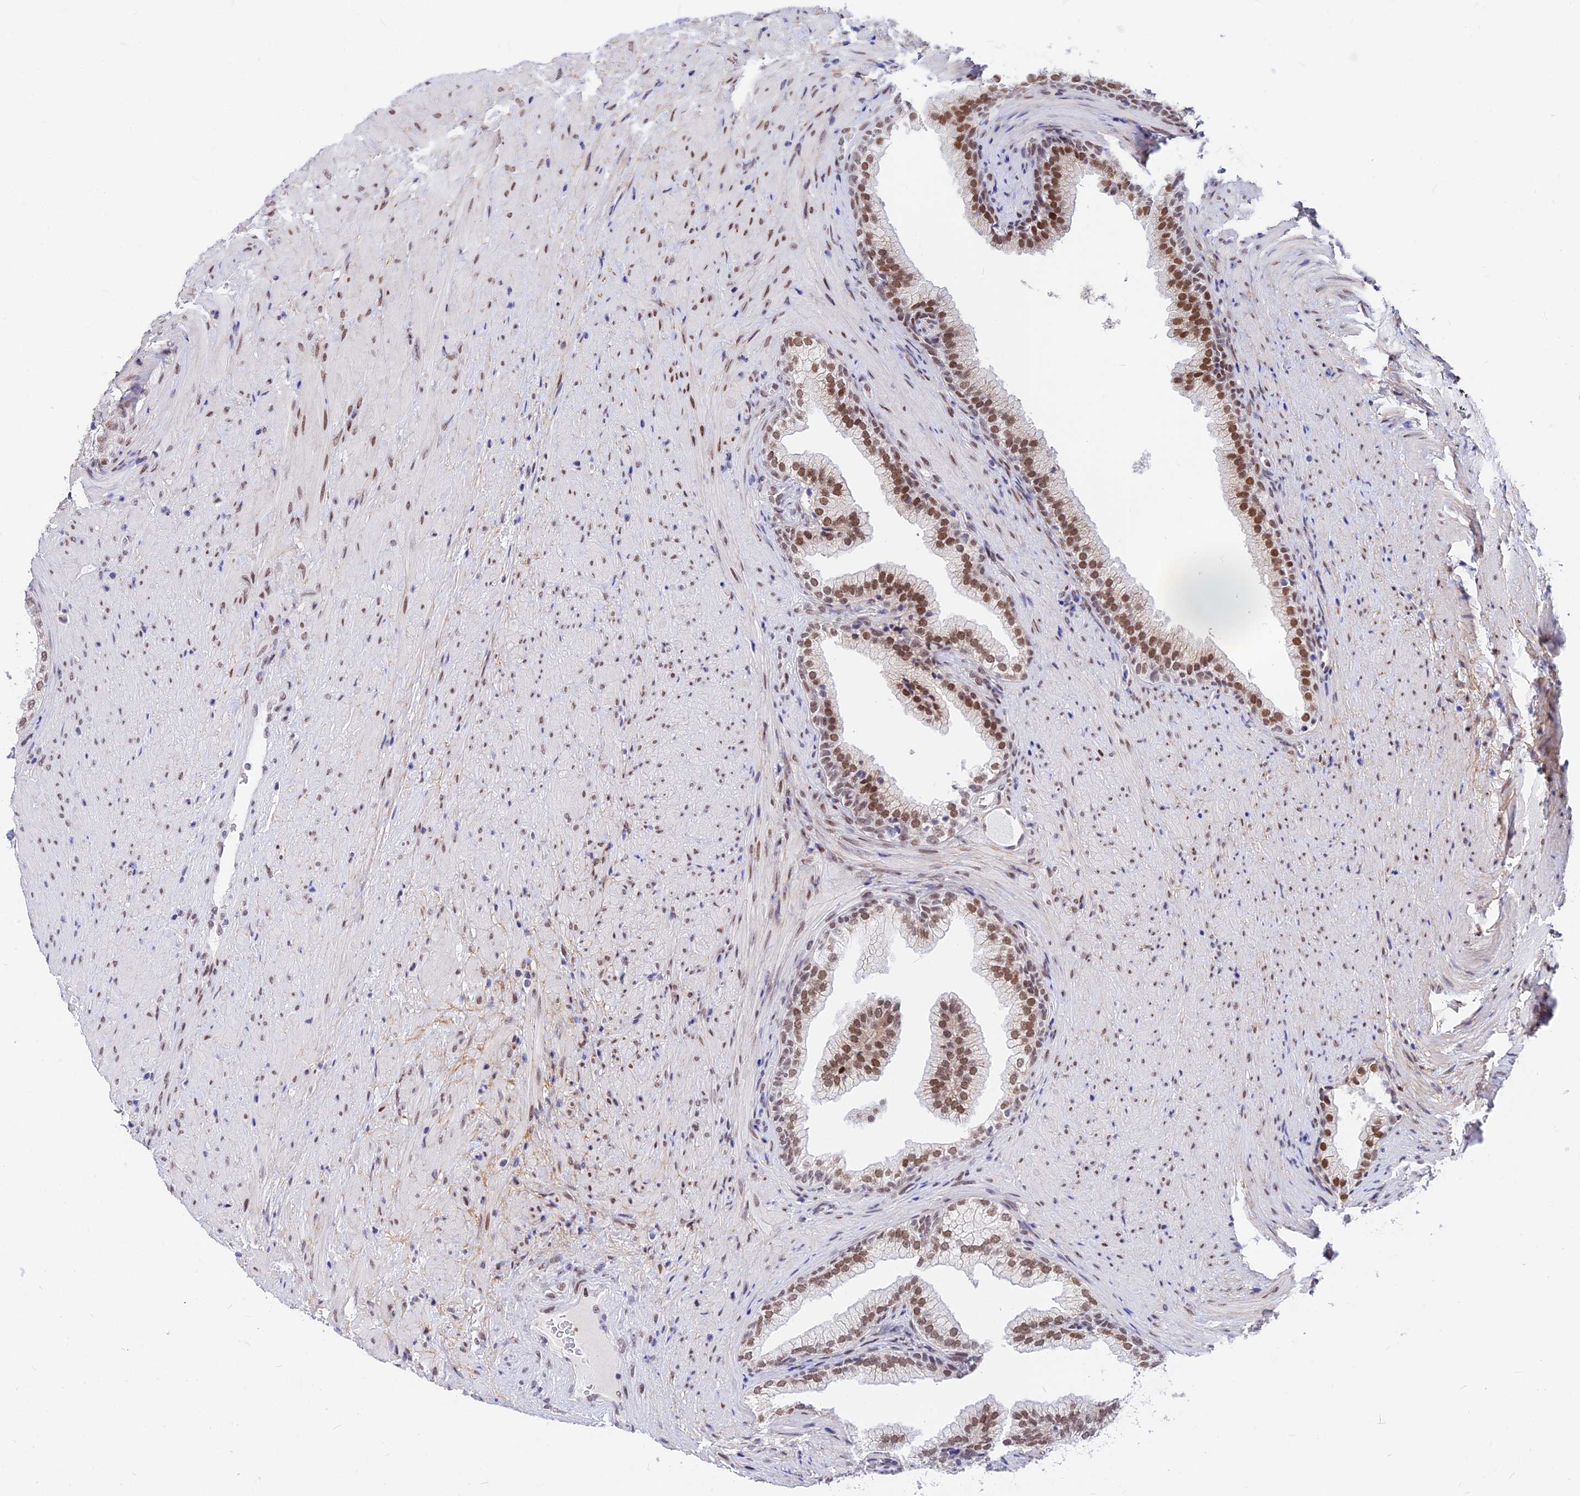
{"staining": {"intensity": "moderate", "quantity": ">75%", "location": "nuclear"}, "tissue": "prostate", "cell_type": "Glandular cells", "image_type": "normal", "snomed": [{"axis": "morphology", "description": "Normal tissue, NOS"}, {"axis": "topography", "description": "Prostate"}], "caption": "IHC of normal prostate demonstrates medium levels of moderate nuclear staining in about >75% of glandular cells. Immunohistochemistry stains the protein in brown and the nuclei are stained blue.", "gene": "KCTD13", "patient": {"sex": "male", "age": 76}}